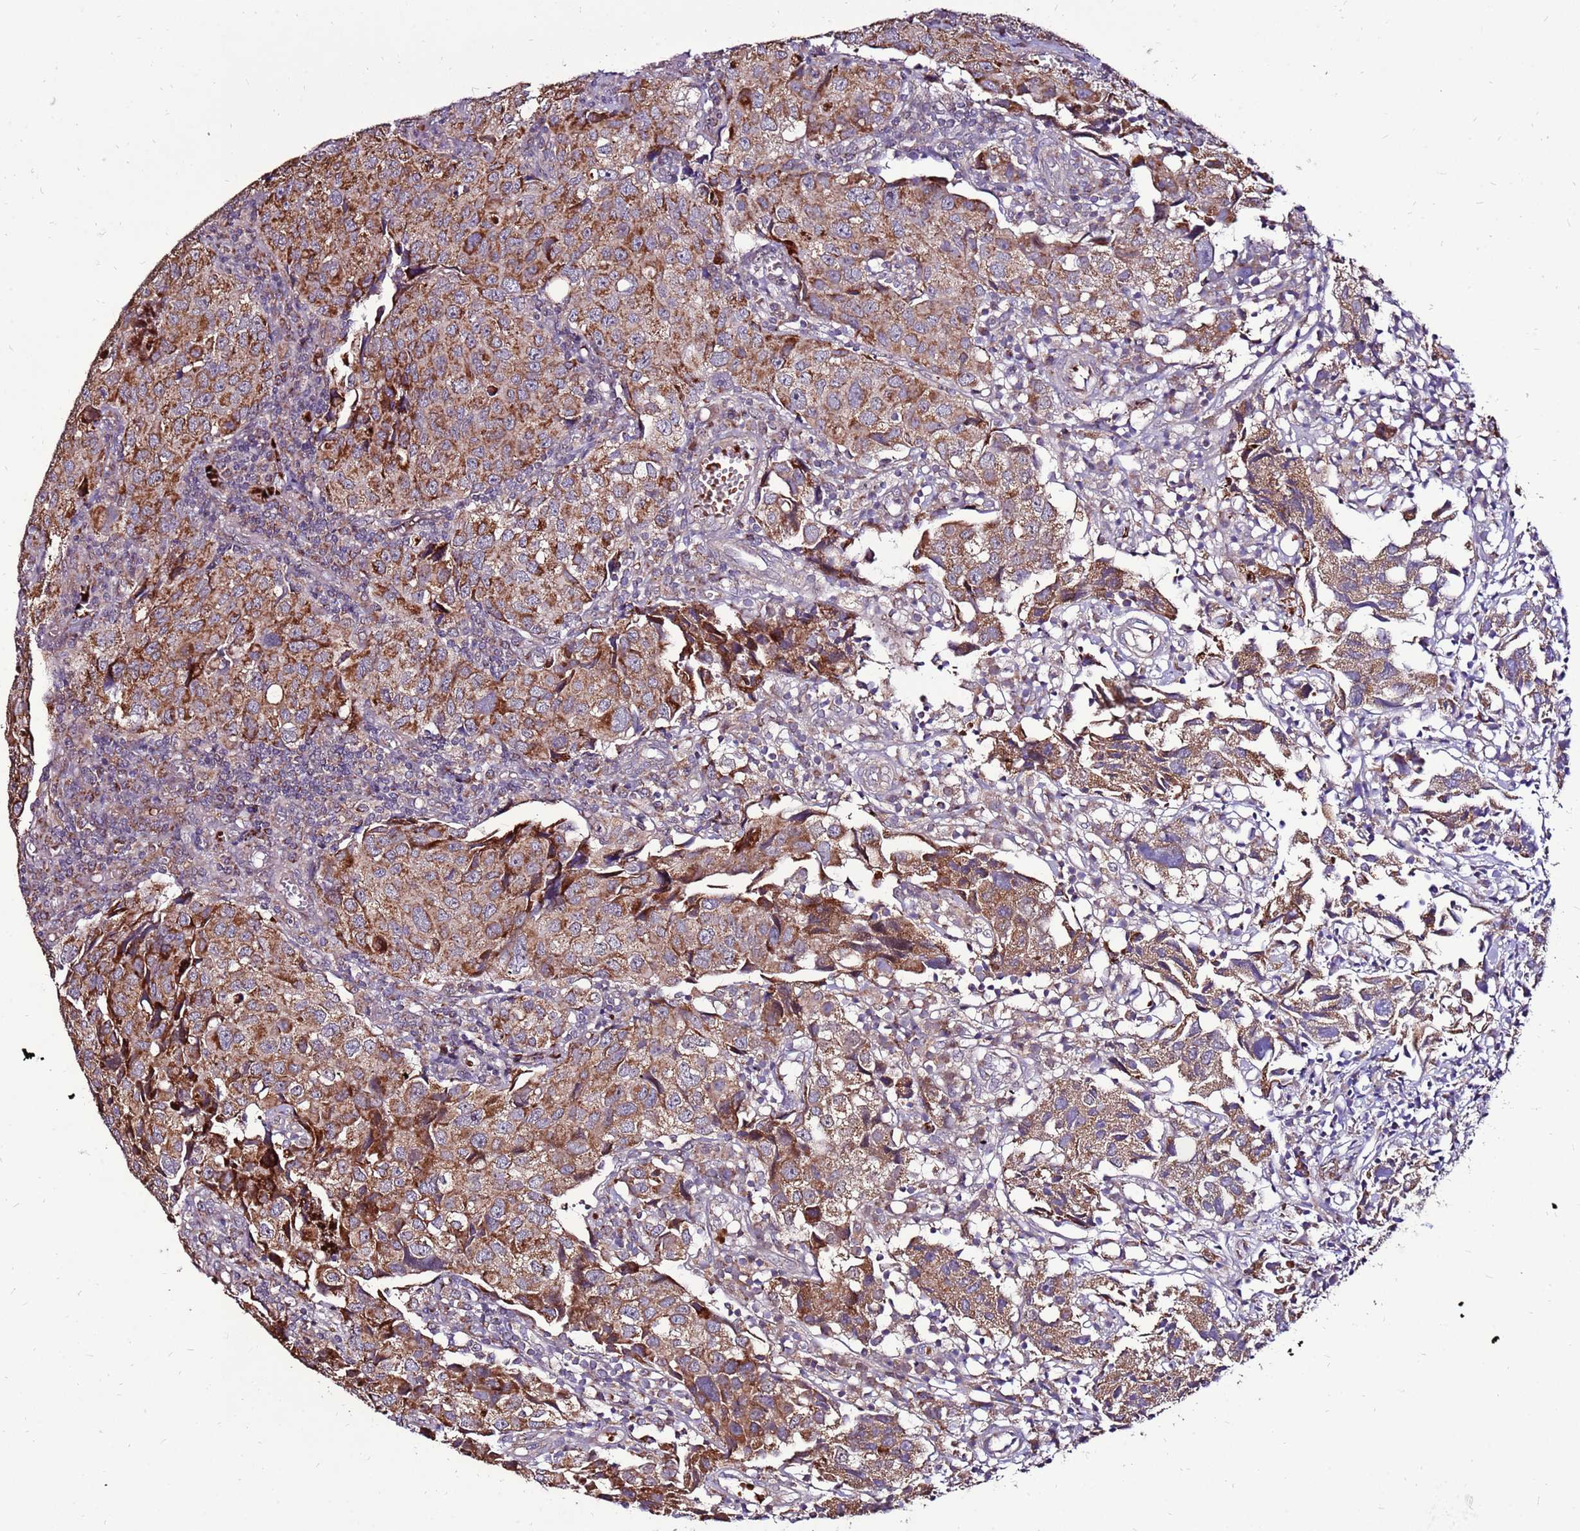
{"staining": {"intensity": "moderate", "quantity": ">75%", "location": "cytoplasmic/membranous"}, "tissue": "urothelial cancer", "cell_type": "Tumor cells", "image_type": "cancer", "snomed": [{"axis": "morphology", "description": "Urothelial carcinoma, High grade"}, {"axis": "topography", "description": "Urinary bladder"}], "caption": "A brown stain highlights moderate cytoplasmic/membranous staining of a protein in urothelial carcinoma (high-grade) tumor cells. The protein is stained brown, and the nuclei are stained in blue (DAB IHC with brightfield microscopy, high magnification).", "gene": "SPSB3", "patient": {"sex": "female", "age": 75}}